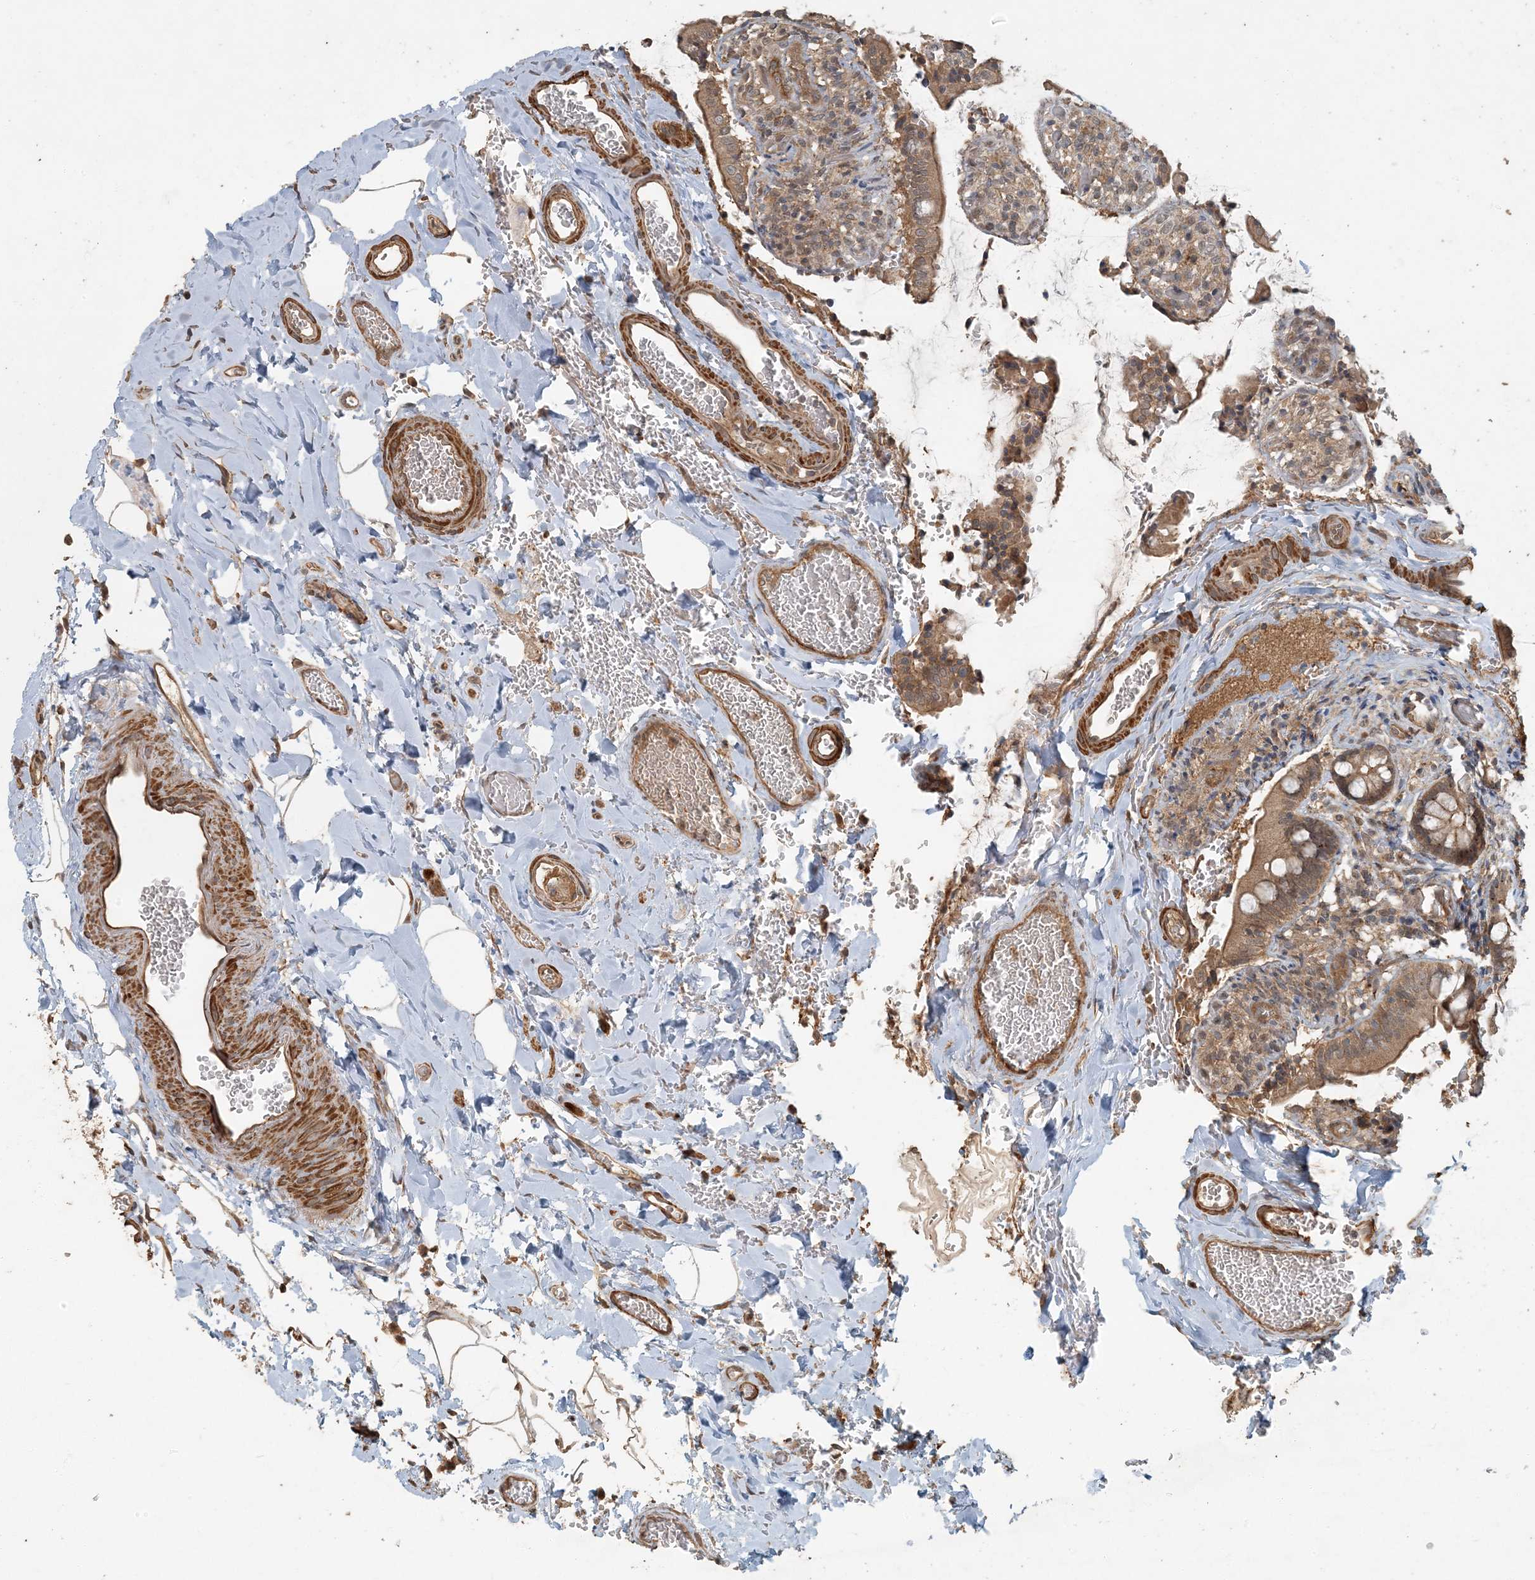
{"staining": {"intensity": "moderate", "quantity": ">75%", "location": "cytoplasmic/membranous"}, "tissue": "small intestine", "cell_type": "Glandular cells", "image_type": "normal", "snomed": [{"axis": "morphology", "description": "Normal tissue, NOS"}, {"axis": "topography", "description": "Small intestine"}], "caption": "Immunohistochemistry (IHC) micrograph of unremarkable small intestine: small intestine stained using immunohistochemistry shows medium levels of moderate protein expression localized specifically in the cytoplasmic/membranous of glandular cells, appearing as a cytoplasmic/membranous brown color.", "gene": "AK9", "patient": {"sex": "male", "age": 52}}